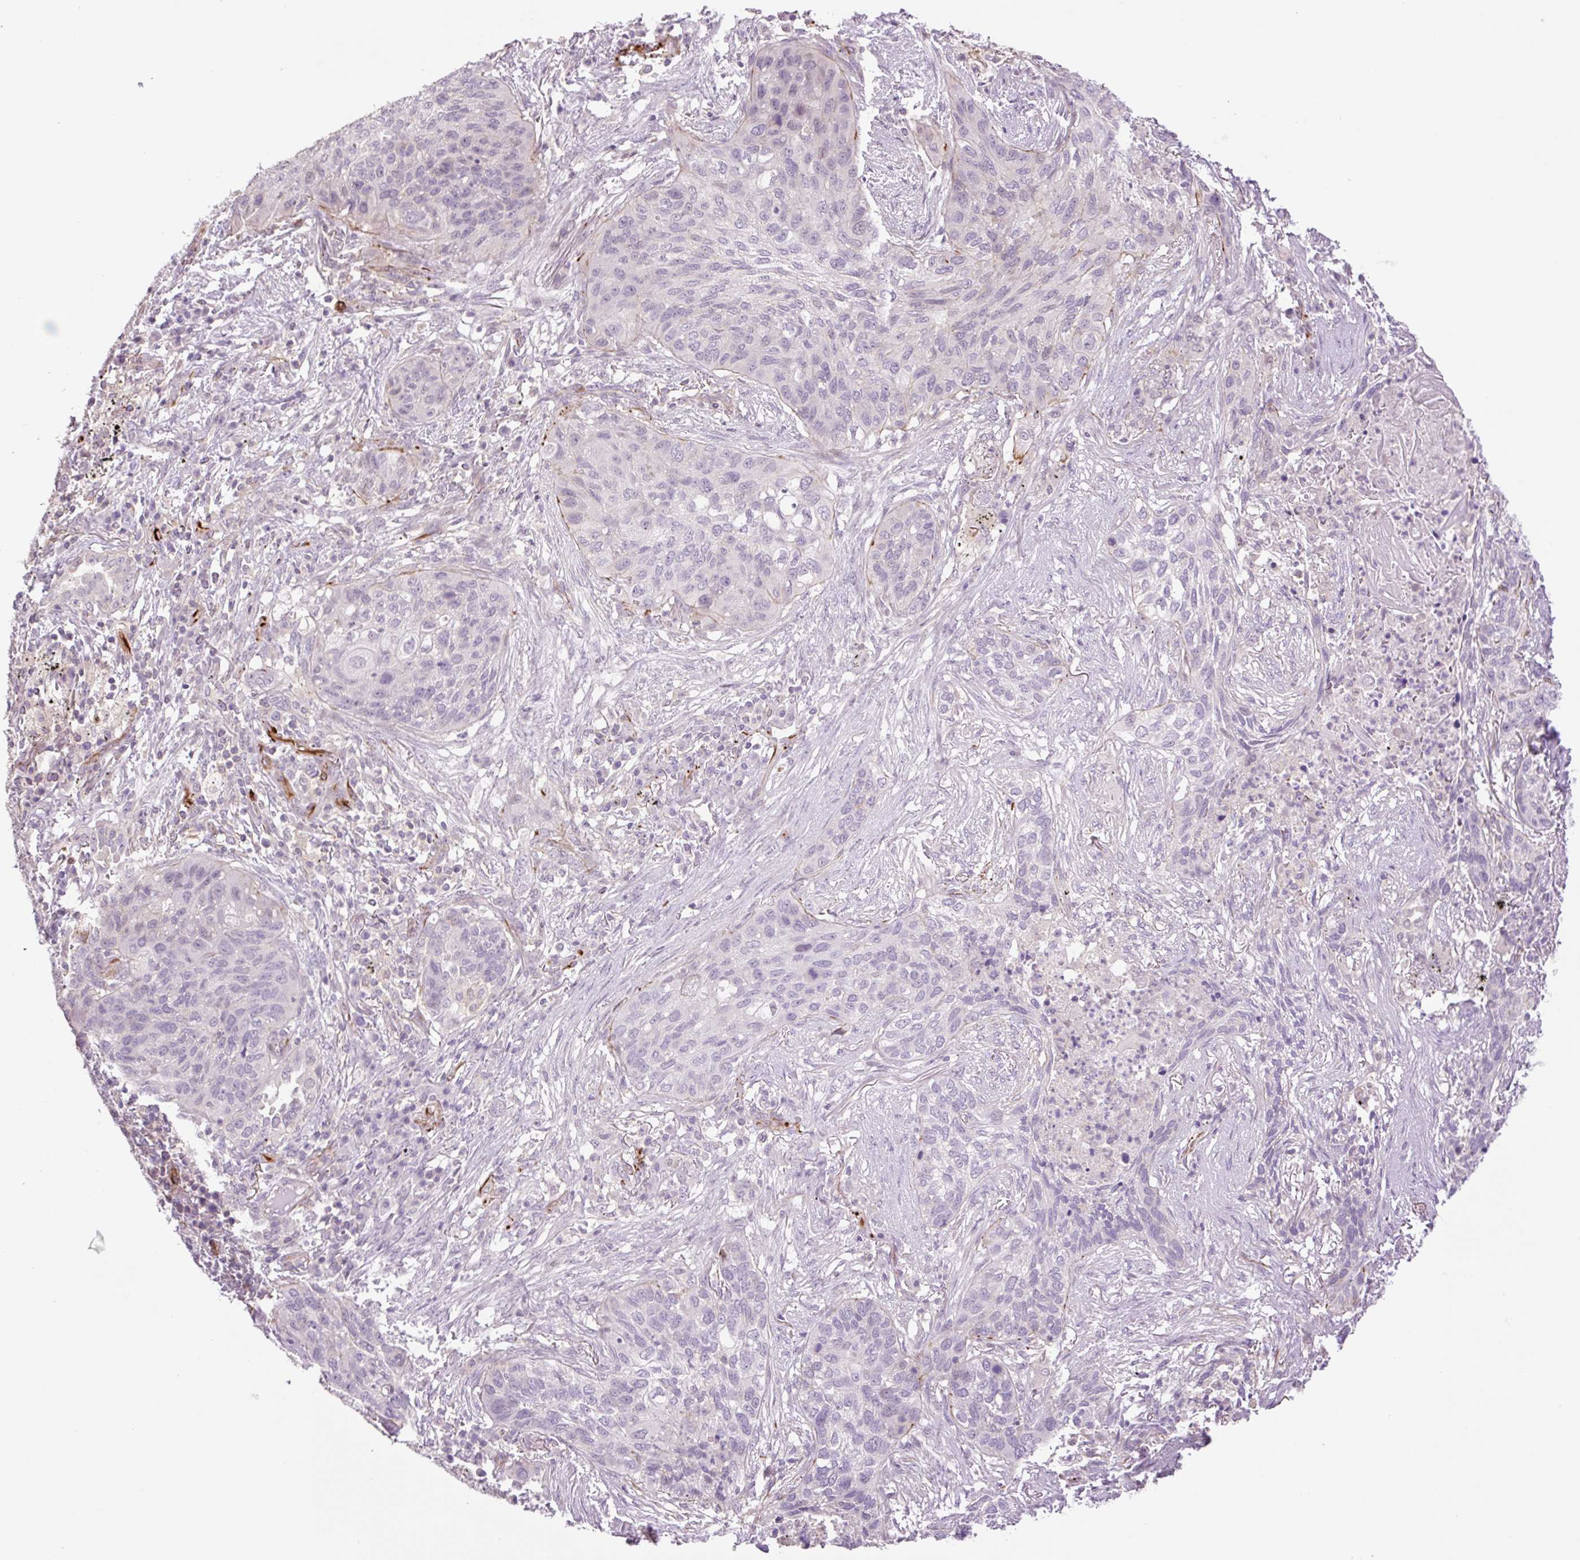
{"staining": {"intensity": "negative", "quantity": "none", "location": "none"}, "tissue": "lung cancer", "cell_type": "Tumor cells", "image_type": "cancer", "snomed": [{"axis": "morphology", "description": "Squamous cell carcinoma, NOS"}, {"axis": "topography", "description": "Lung"}], "caption": "This histopathology image is of lung cancer stained with IHC to label a protein in brown with the nuclei are counter-stained blue. There is no positivity in tumor cells.", "gene": "ZFYVE21", "patient": {"sex": "female", "age": 63}}